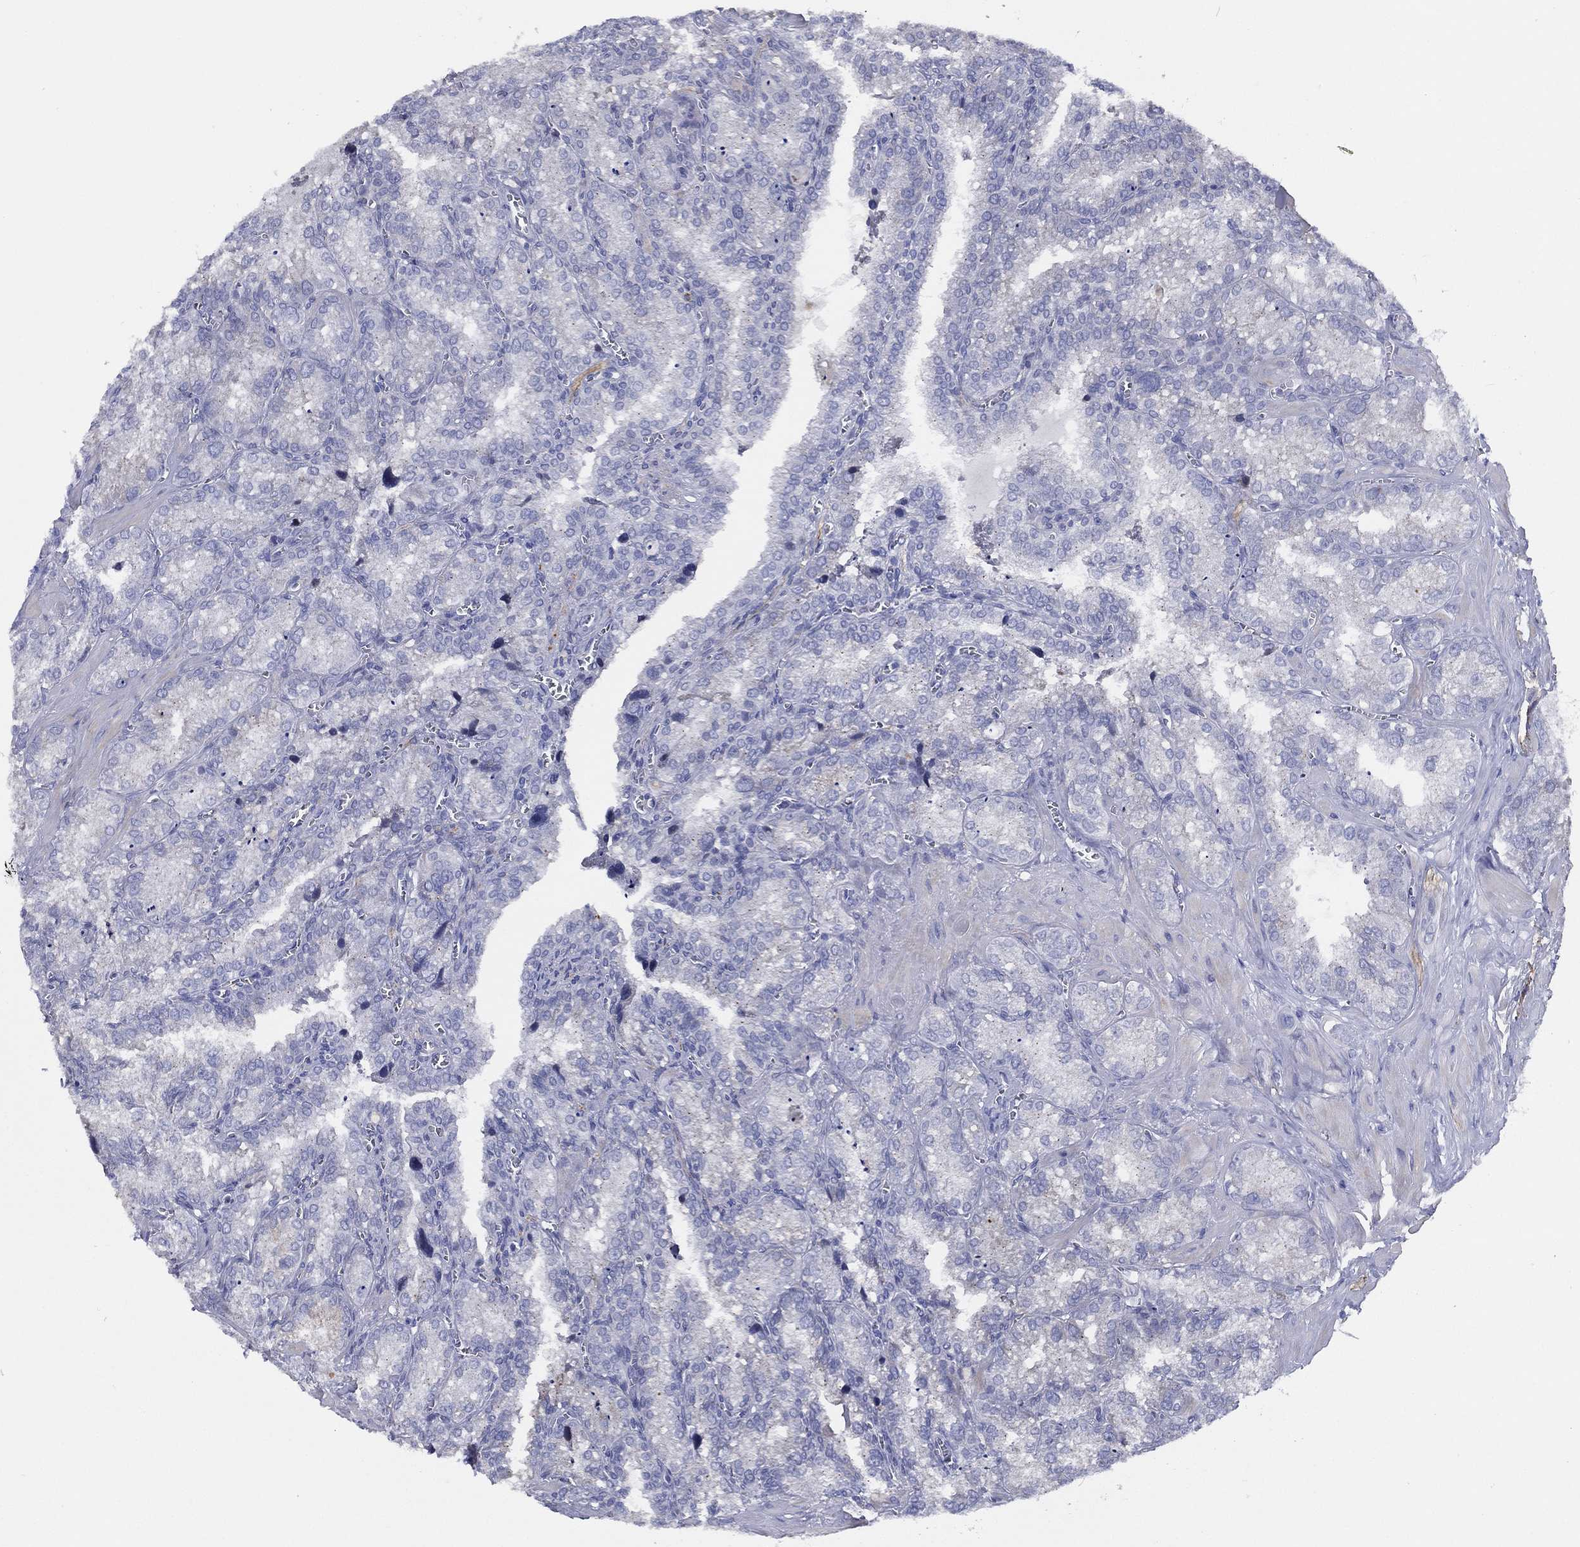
{"staining": {"intensity": "negative", "quantity": "none", "location": "none"}, "tissue": "seminal vesicle", "cell_type": "Glandular cells", "image_type": "normal", "snomed": [{"axis": "morphology", "description": "Normal tissue, NOS"}, {"axis": "topography", "description": "Seminal veicle"}], "caption": "Immunohistochemistry (IHC) of unremarkable human seminal vesicle reveals no staining in glandular cells. Nuclei are stained in blue.", "gene": "SLC13A4", "patient": {"sex": "male", "age": 57}}